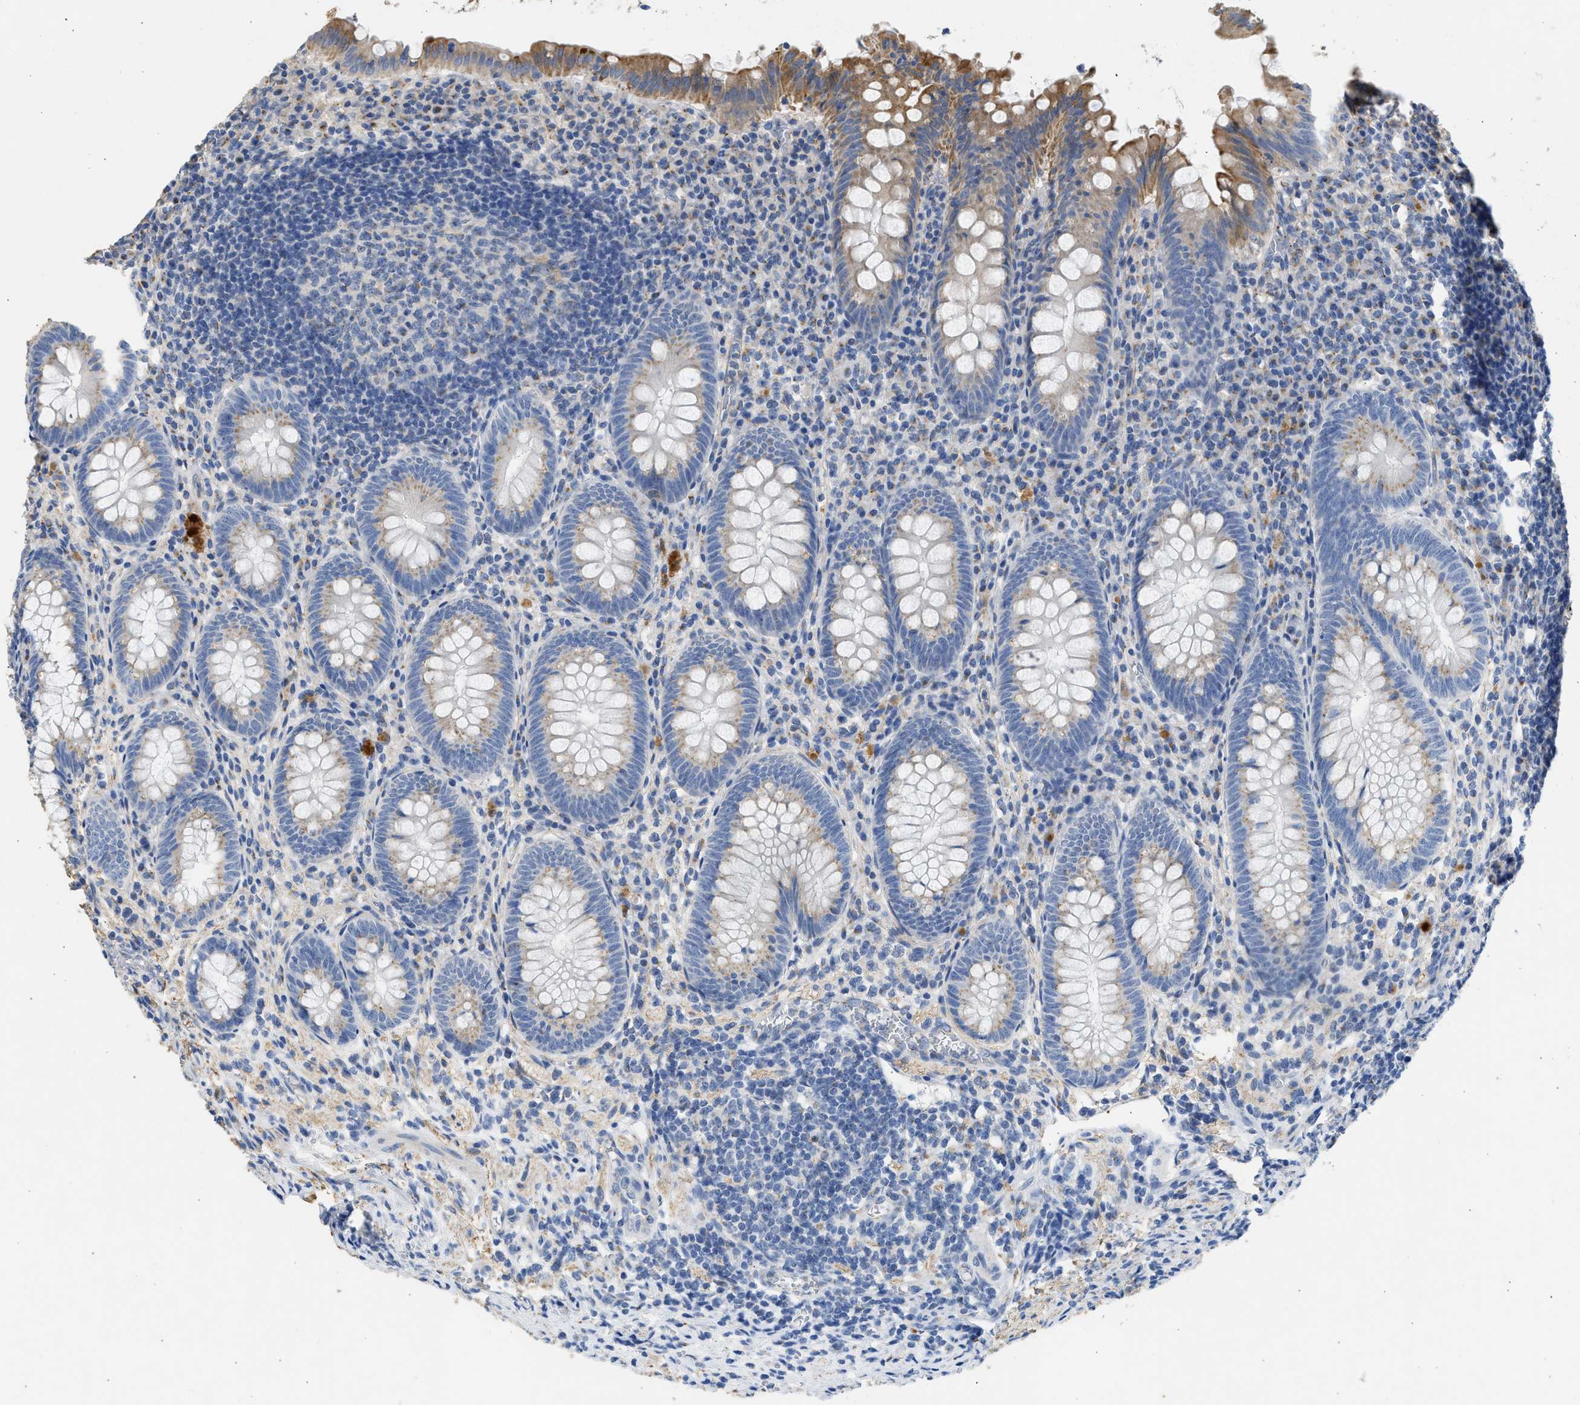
{"staining": {"intensity": "moderate", "quantity": "25%-75%", "location": "cytoplasmic/membranous"}, "tissue": "appendix", "cell_type": "Glandular cells", "image_type": "normal", "snomed": [{"axis": "morphology", "description": "Normal tissue, NOS"}, {"axis": "topography", "description": "Appendix"}], "caption": "An IHC photomicrograph of normal tissue is shown. Protein staining in brown highlights moderate cytoplasmic/membranous positivity in appendix within glandular cells.", "gene": "IPO8", "patient": {"sex": "male", "age": 56}}